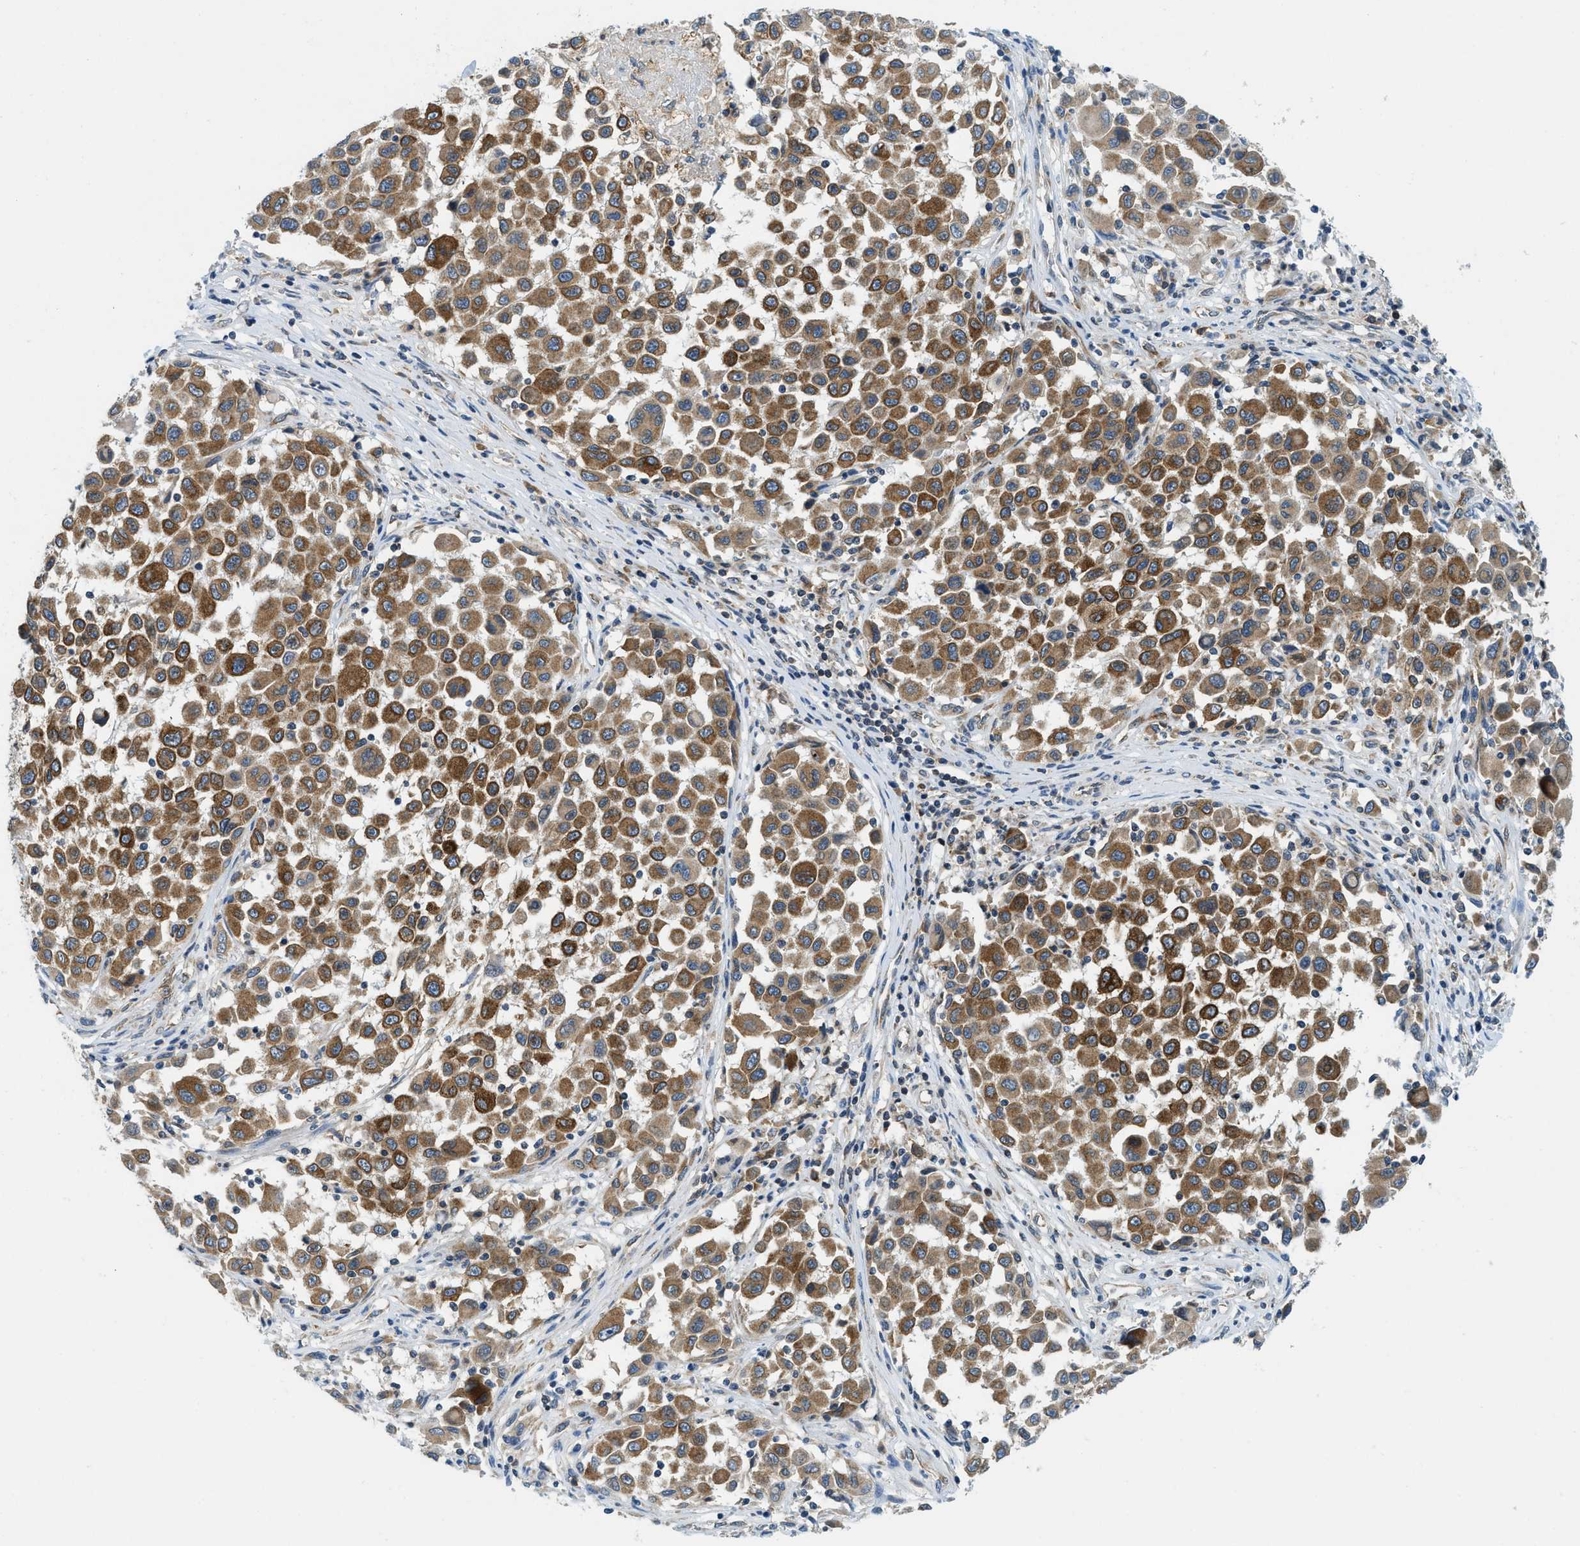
{"staining": {"intensity": "moderate", "quantity": ">75%", "location": "cytoplasmic/membranous"}, "tissue": "melanoma", "cell_type": "Tumor cells", "image_type": "cancer", "snomed": [{"axis": "morphology", "description": "Malignant melanoma, Metastatic site"}, {"axis": "topography", "description": "Lymph node"}], "caption": "A medium amount of moderate cytoplasmic/membranous staining is present in about >75% of tumor cells in malignant melanoma (metastatic site) tissue.", "gene": "BCAP31", "patient": {"sex": "male", "age": 61}}